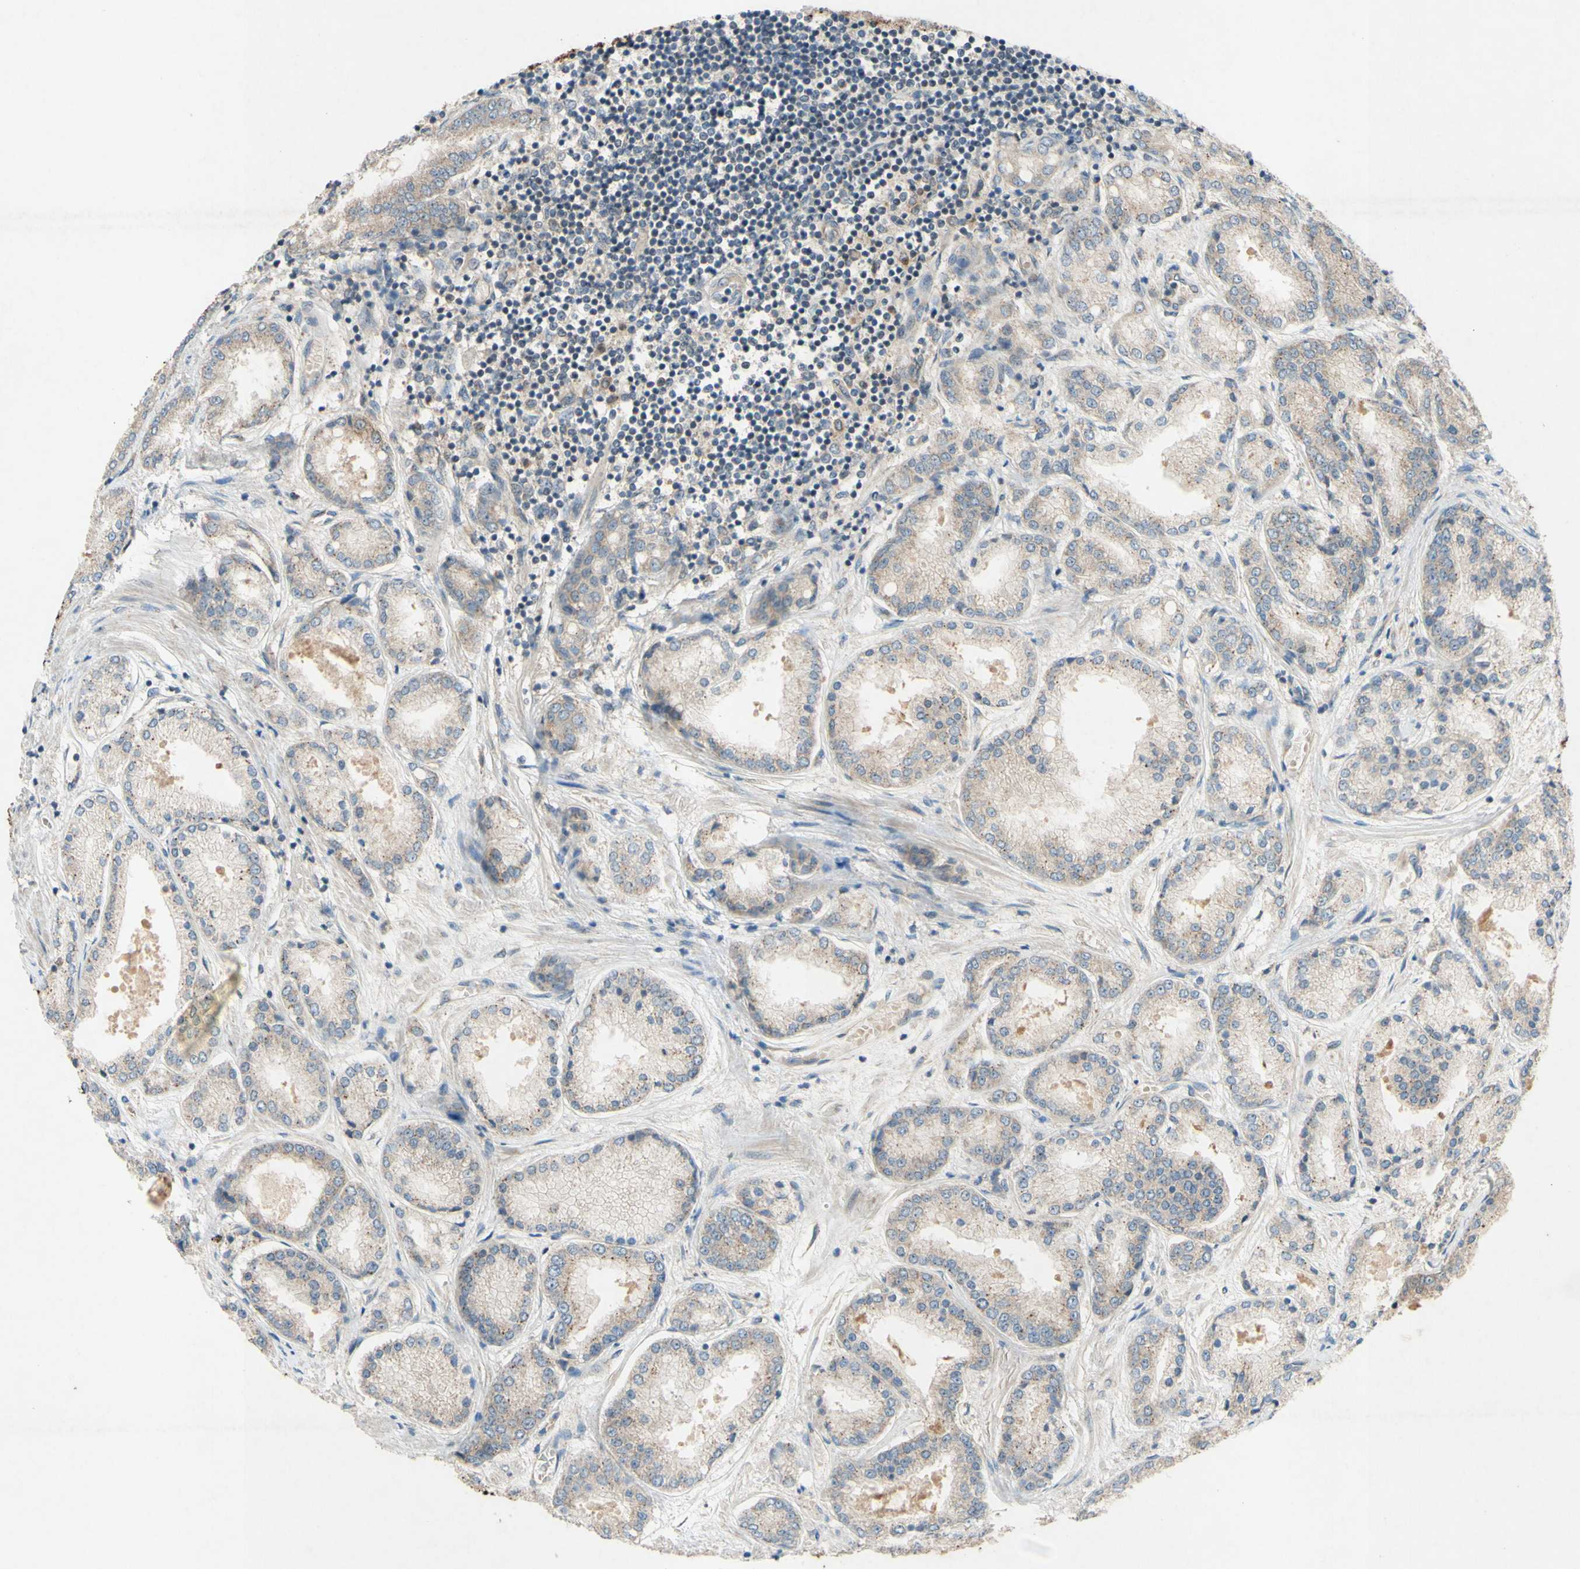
{"staining": {"intensity": "weak", "quantity": ">75%", "location": "cytoplasmic/membranous"}, "tissue": "prostate cancer", "cell_type": "Tumor cells", "image_type": "cancer", "snomed": [{"axis": "morphology", "description": "Adenocarcinoma, High grade"}, {"axis": "topography", "description": "Prostate"}], "caption": "Immunohistochemistry (IHC) of human prostate cancer reveals low levels of weak cytoplasmic/membranous positivity in about >75% of tumor cells.", "gene": "TST", "patient": {"sex": "male", "age": 59}}